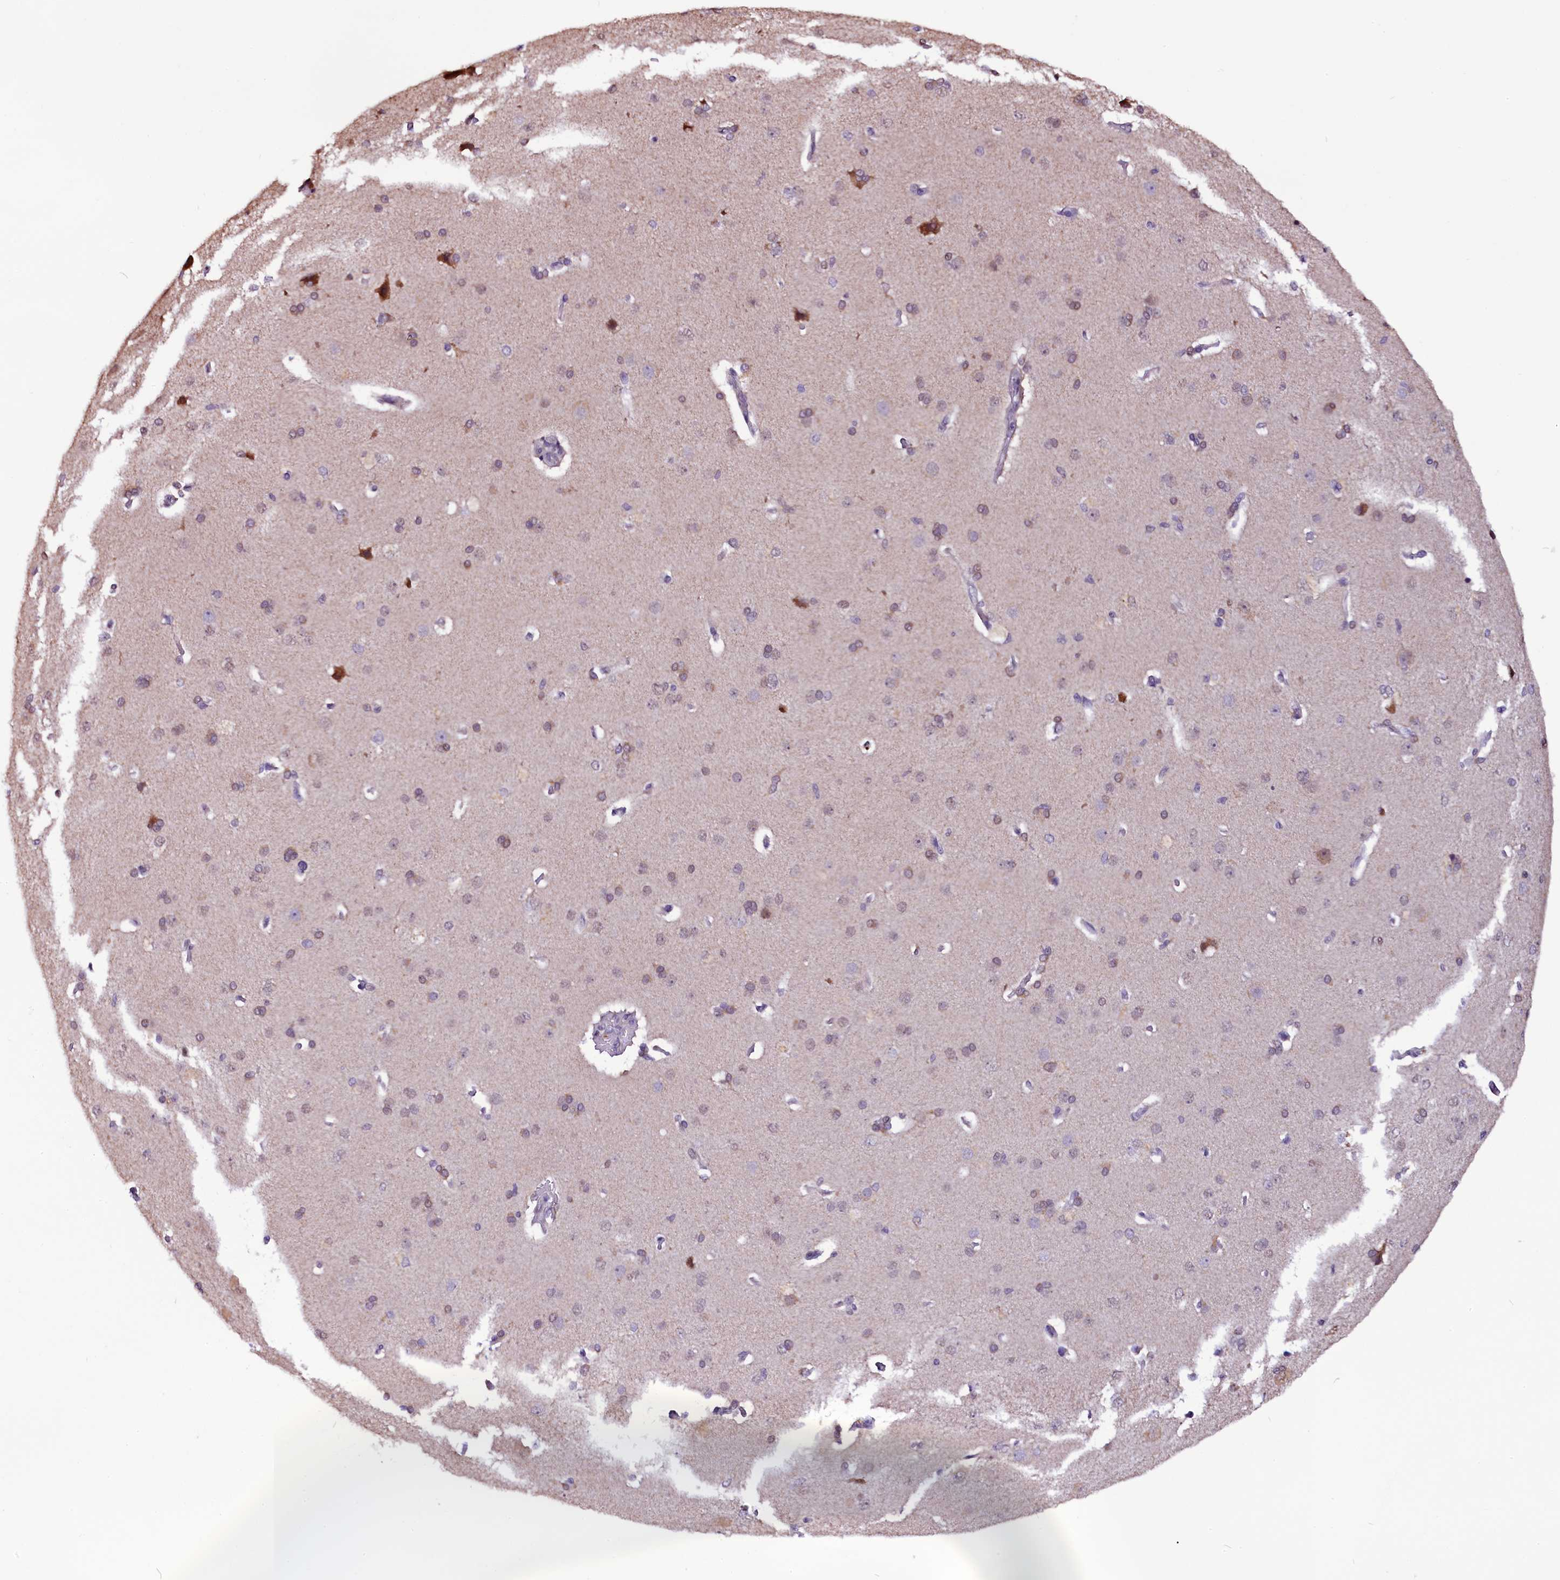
{"staining": {"intensity": "negative", "quantity": "none", "location": "none"}, "tissue": "cerebral cortex", "cell_type": "Endothelial cells", "image_type": "normal", "snomed": [{"axis": "morphology", "description": "Normal tissue, NOS"}, {"axis": "topography", "description": "Cerebral cortex"}], "caption": "High power microscopy image of an IHC histopathology image of benign cerebral cortex, revealing no significant positivity in endothelial cells.", "gene": "RPUSD2", "patient": {"sex": "male", "age": 62}}